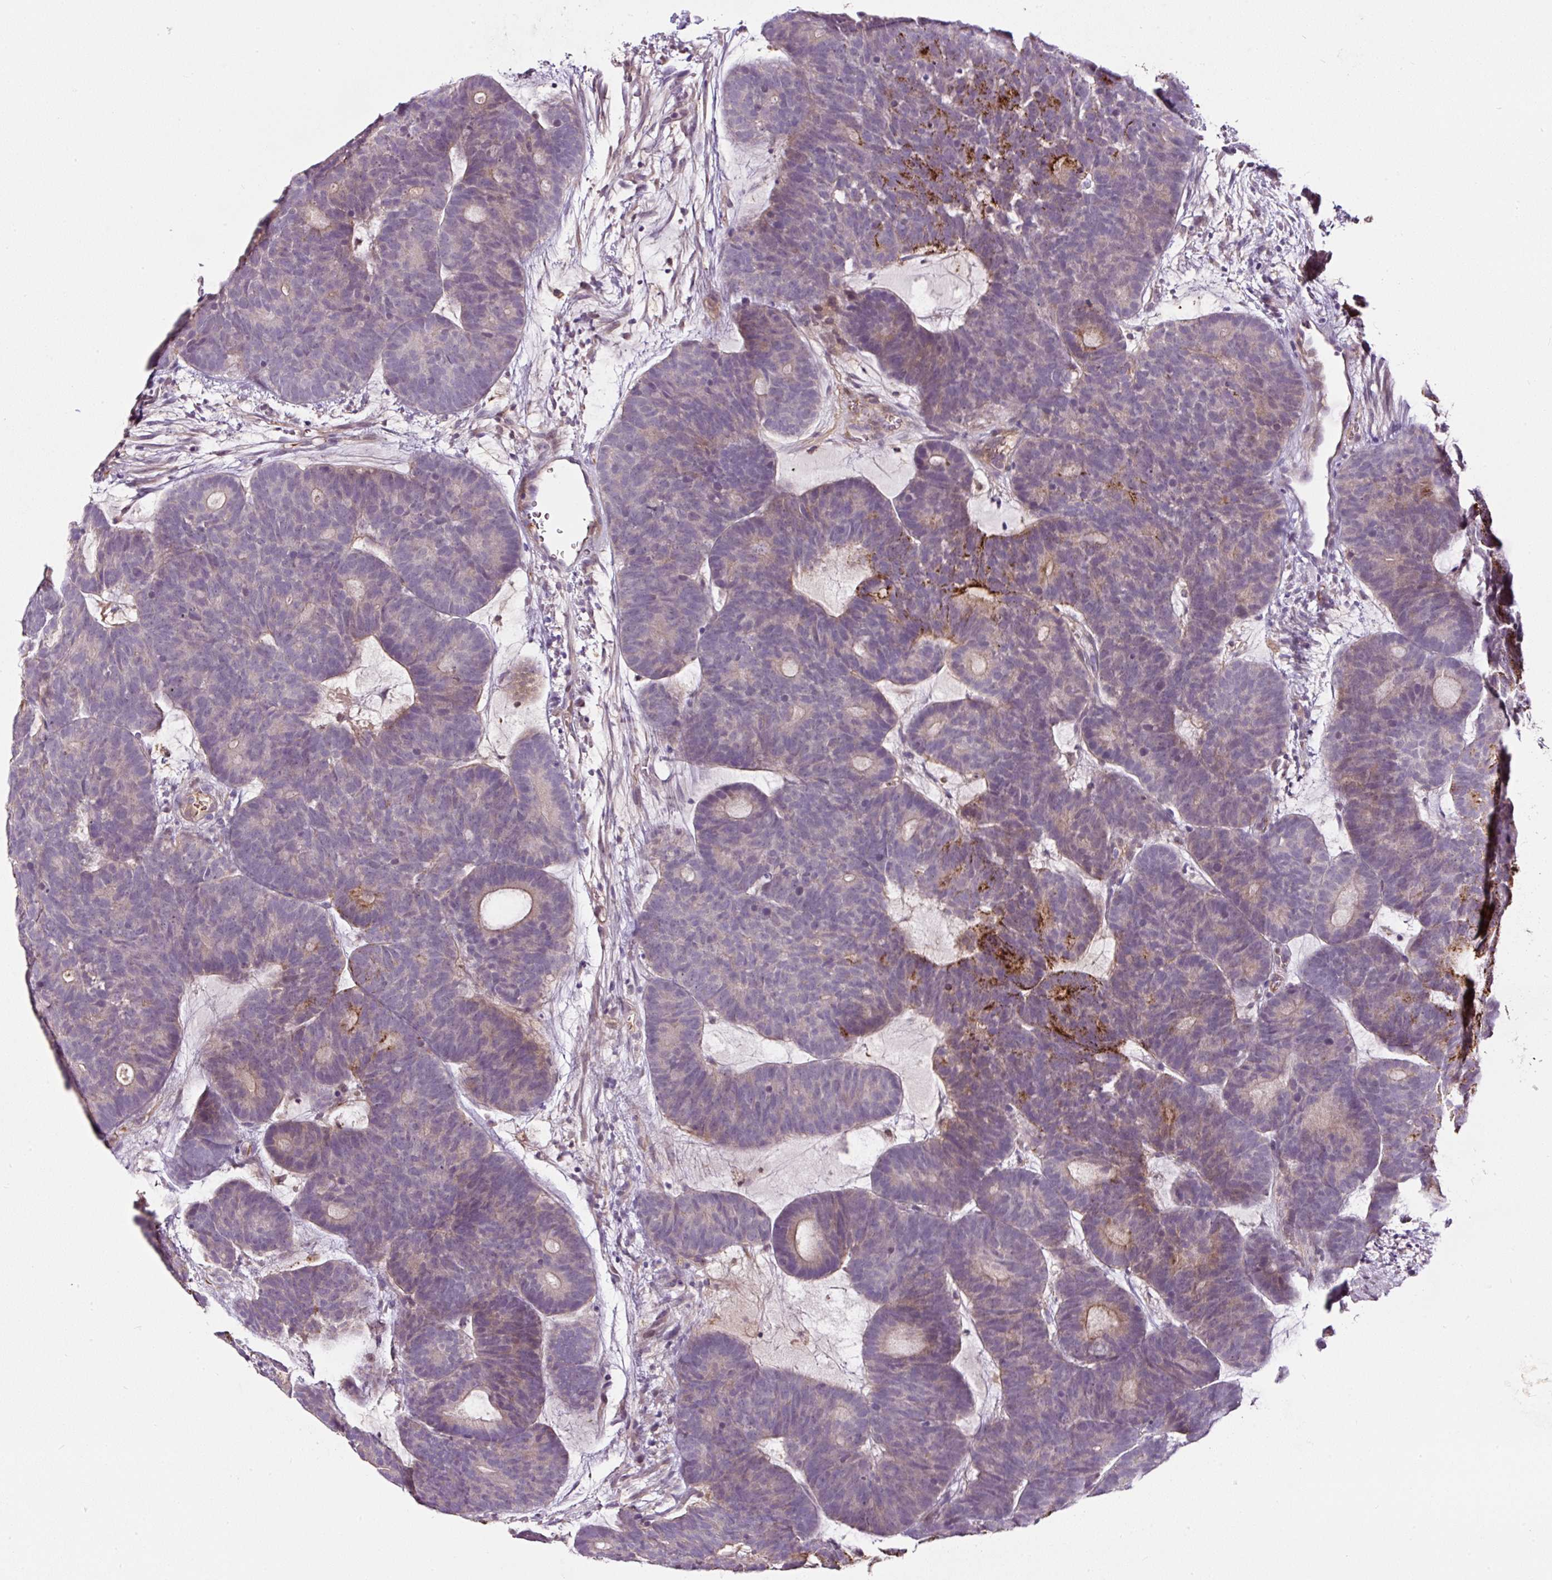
{"staining": {"intensity": "strong", "quantity": "<25%", "location": "cytoplasmic/membranous"}, "tissue": "head and neck cancer", "cell_type": "Tumor cells", "image_type": "cancer", "snomed": [{"axis": "morphology", "description": "Adenocarcinoma, NOS"}, {"axis": "topography", "description": "Head-Neck"}], "caption": "The immunohistochemical stain shows strong cytoplasmic/membranous staining in tumor cells of head and neck cancer (adenocarcinoma) tissue.", "gene": "LRRC24", "patient": {"sex": "female", "age": 81}}